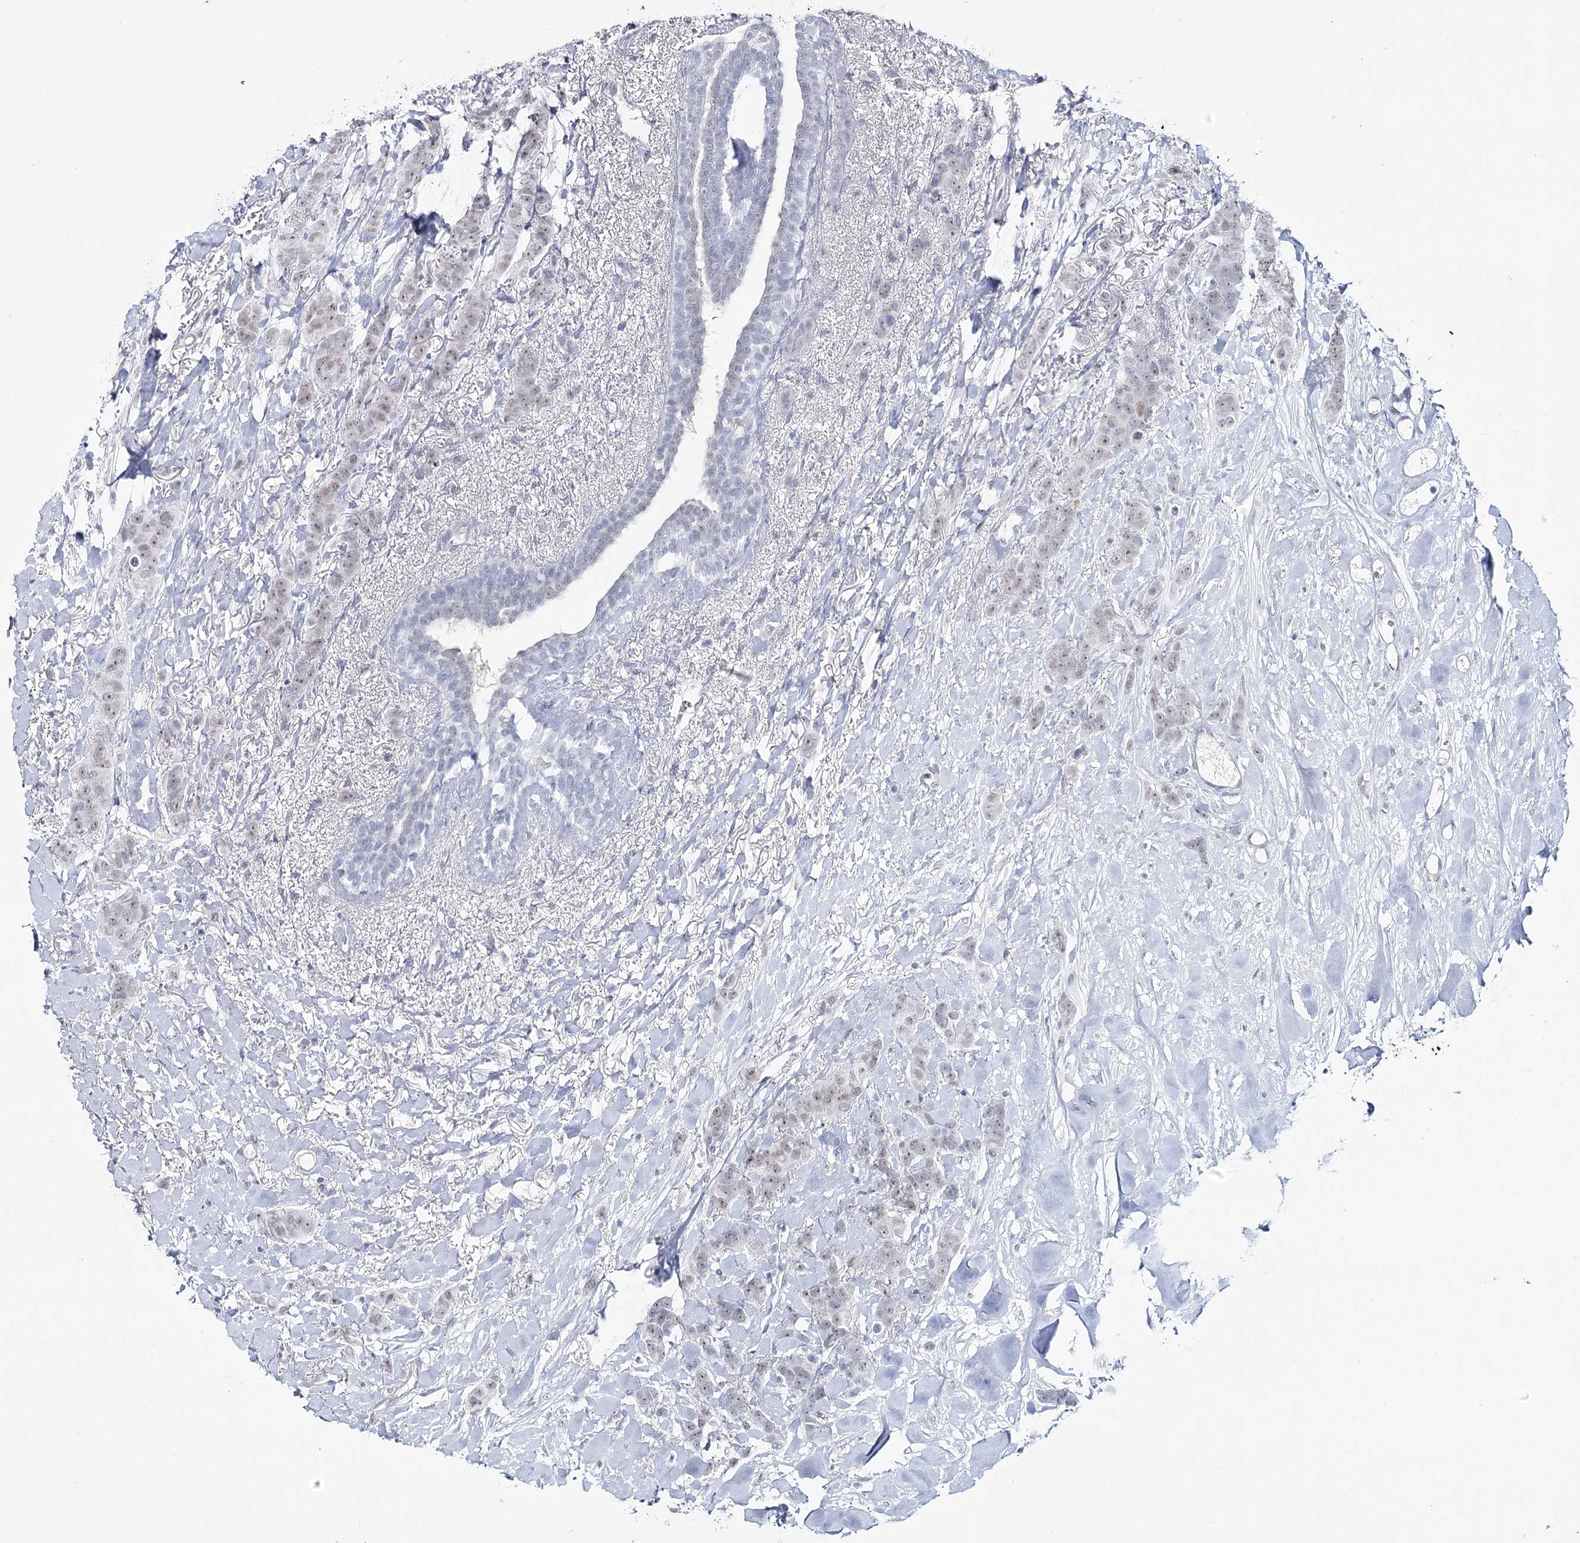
{"staining": {"intensity": "weak", "quantity": ">75%", "location": "nuclear"}, "tissue": "breast cancer", "cell_type": "Tumor cells", "image_type": "cancer", "snomed": [{"axis": "morphology", "description": "Duct carcinoma"}, {"axis": "topography", "description": "Breast"}], "caption": "Breast infiltrating ductal carcinoma stained with a brown dye shows weak nuclear positive positivity in approximately >75% of tumor cells.", "gene": "ZC3H8", "patient": {"sex": "female", "age": 40}}